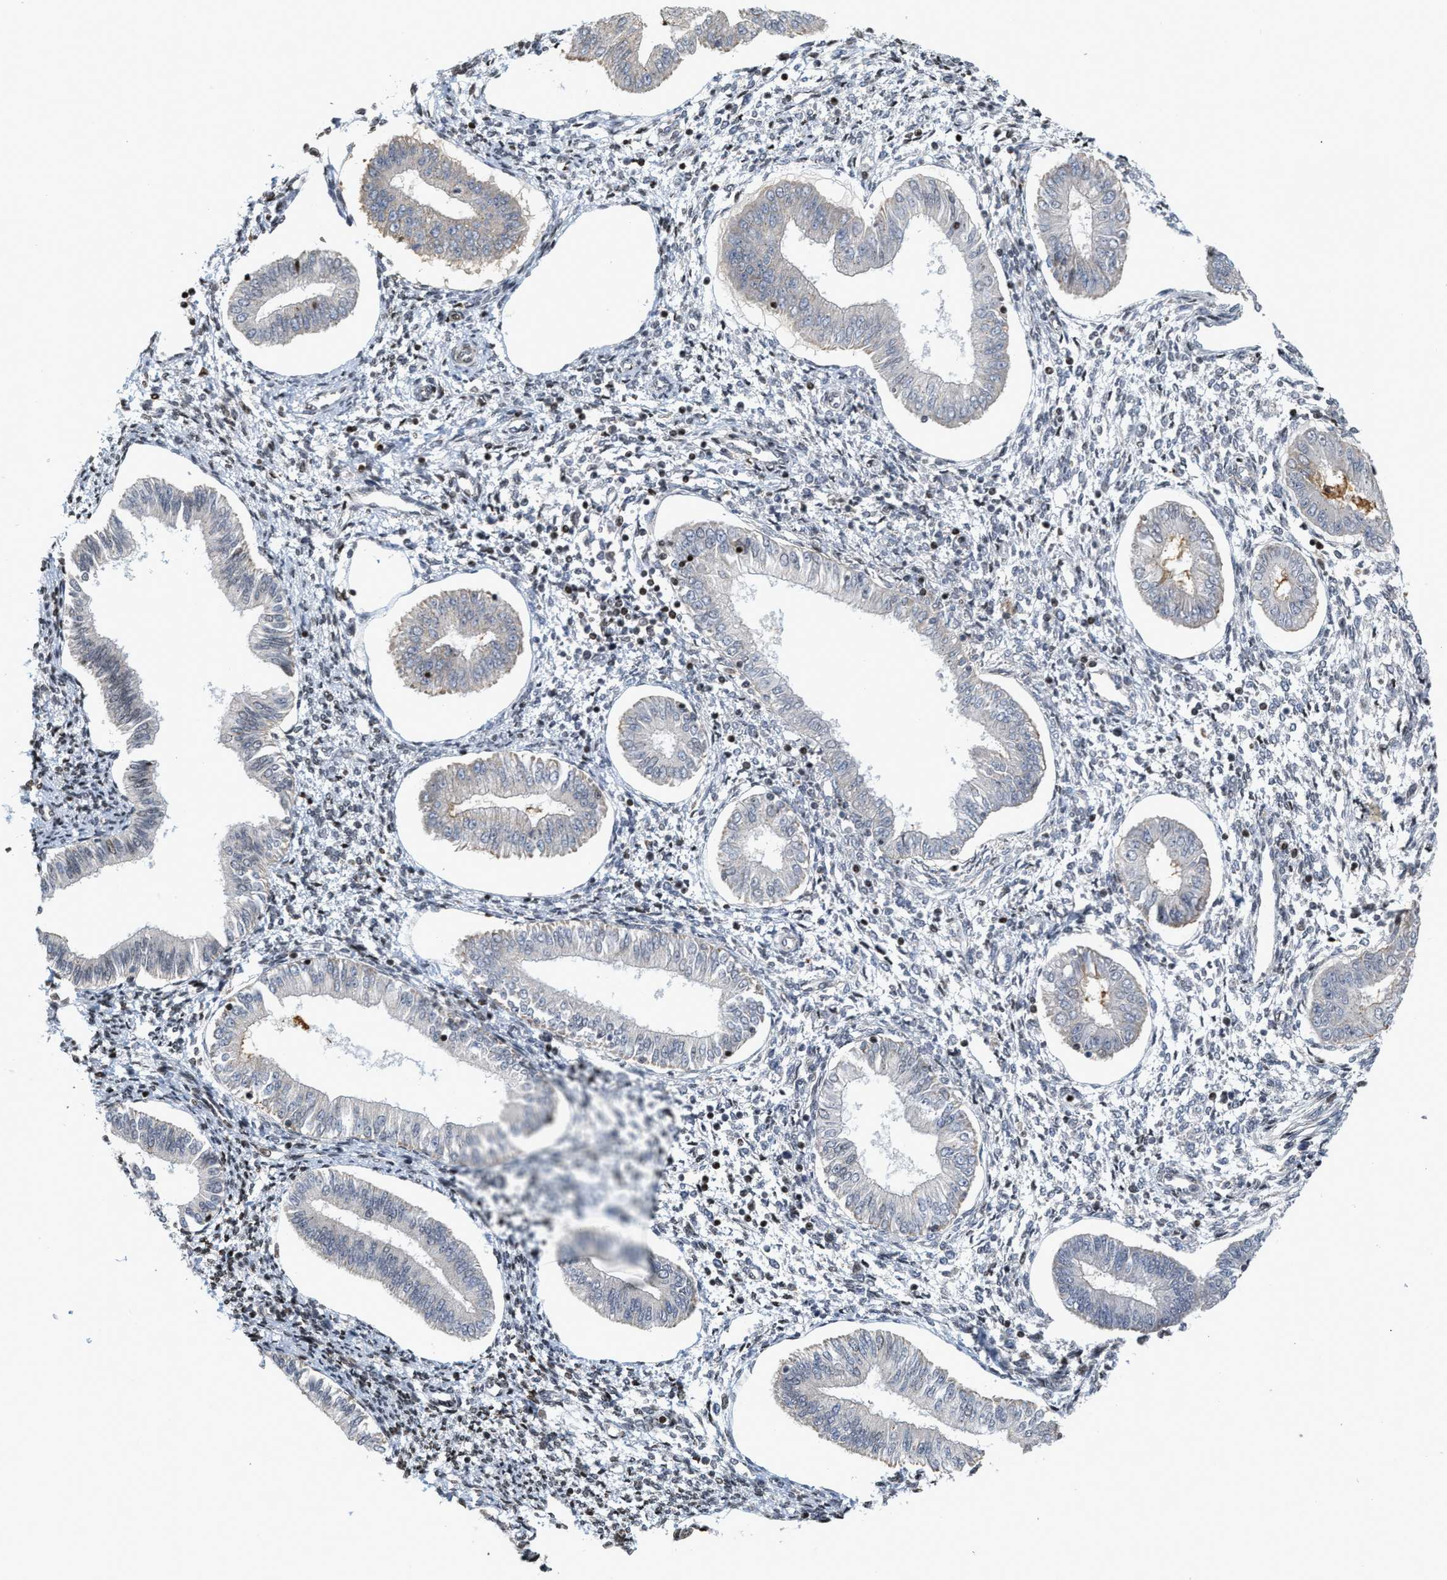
{"staining": {"intensity": "moderate", "quantity": "<25%", "location": "nuclear"}, "tissue": "endometrium", "cell_type": "Cells in endometrial stroma", "image_type": "normal", "snomed": [{"axis": "morphology", "description": "Normal tissue, NOS"}, {"axis": "topography", "description": "Endometrium"}], "caption": "DAB (3,3'-diaminobenzidine) immunohistochemical staining of normal endometrium reveals moderate nuclear protein positivity in approximately <25% of cells in endometrial stroma. The protein of interest is shown in brown color, while the nuclei are stained blue.", "gene": "PDZD2", "patient": {"sex": "female", "age": 50}}